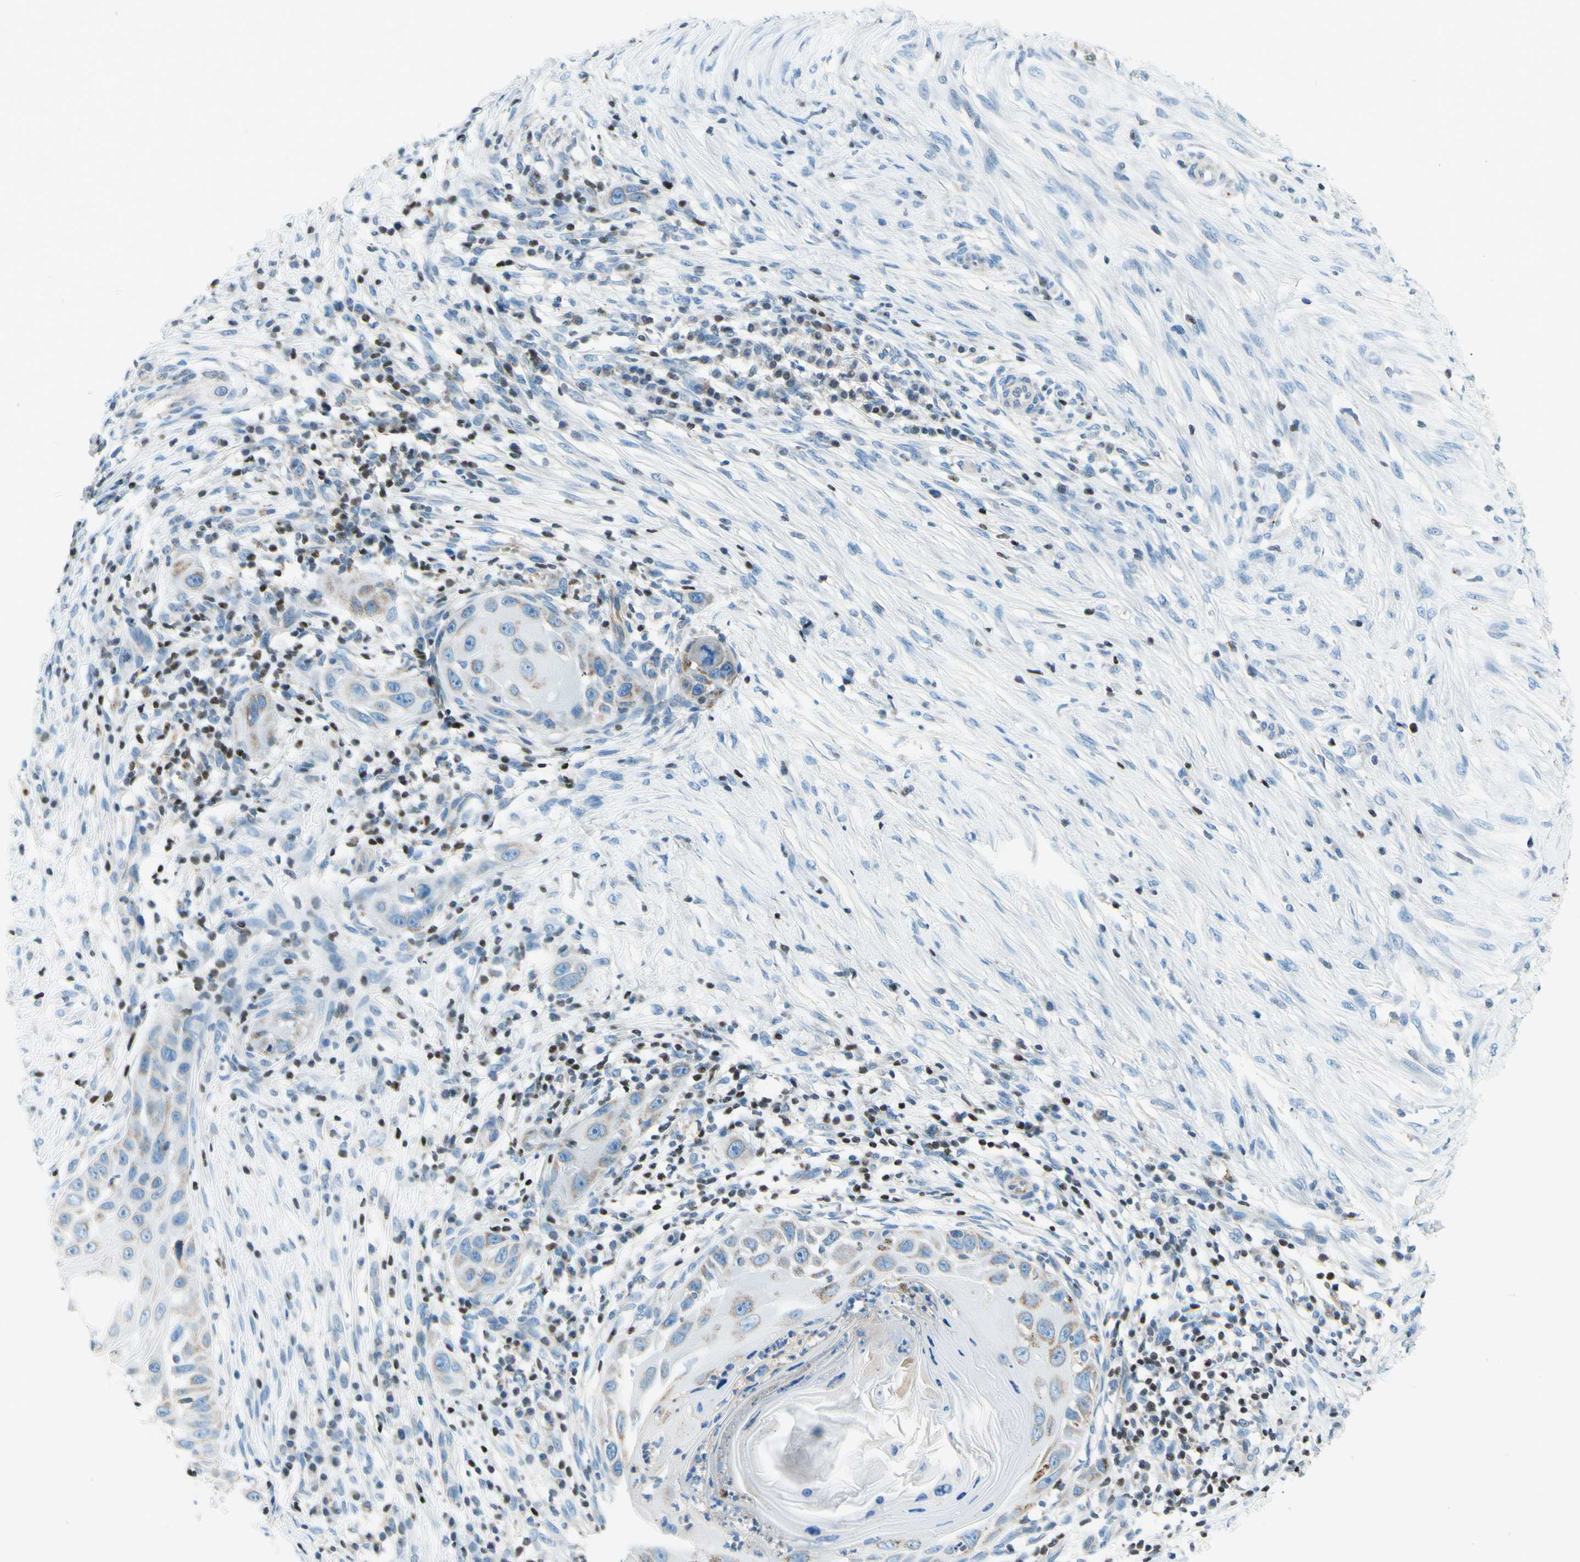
{"staining": {"intensity": "weak", "quantity": "<25%", "location": "cytoplasmic/membranous"}, "tissue": "skin cancer", "cell_type": "Tumor cells", "image_type": "cancer", "snomed": [{"axis": "morphology", "description": "Squamous cell carcinoma, NOS"}, {"axis": "topography", "description": "Skin"}], "caption": "Tumor cells are negative for protein expression in human squamous cell carcinoma (skin). (DAB IHC visualized using brightfield microscopy, high magnification).", "gene": "CBX7", "patient": {"sex": "female", "age": 44}}